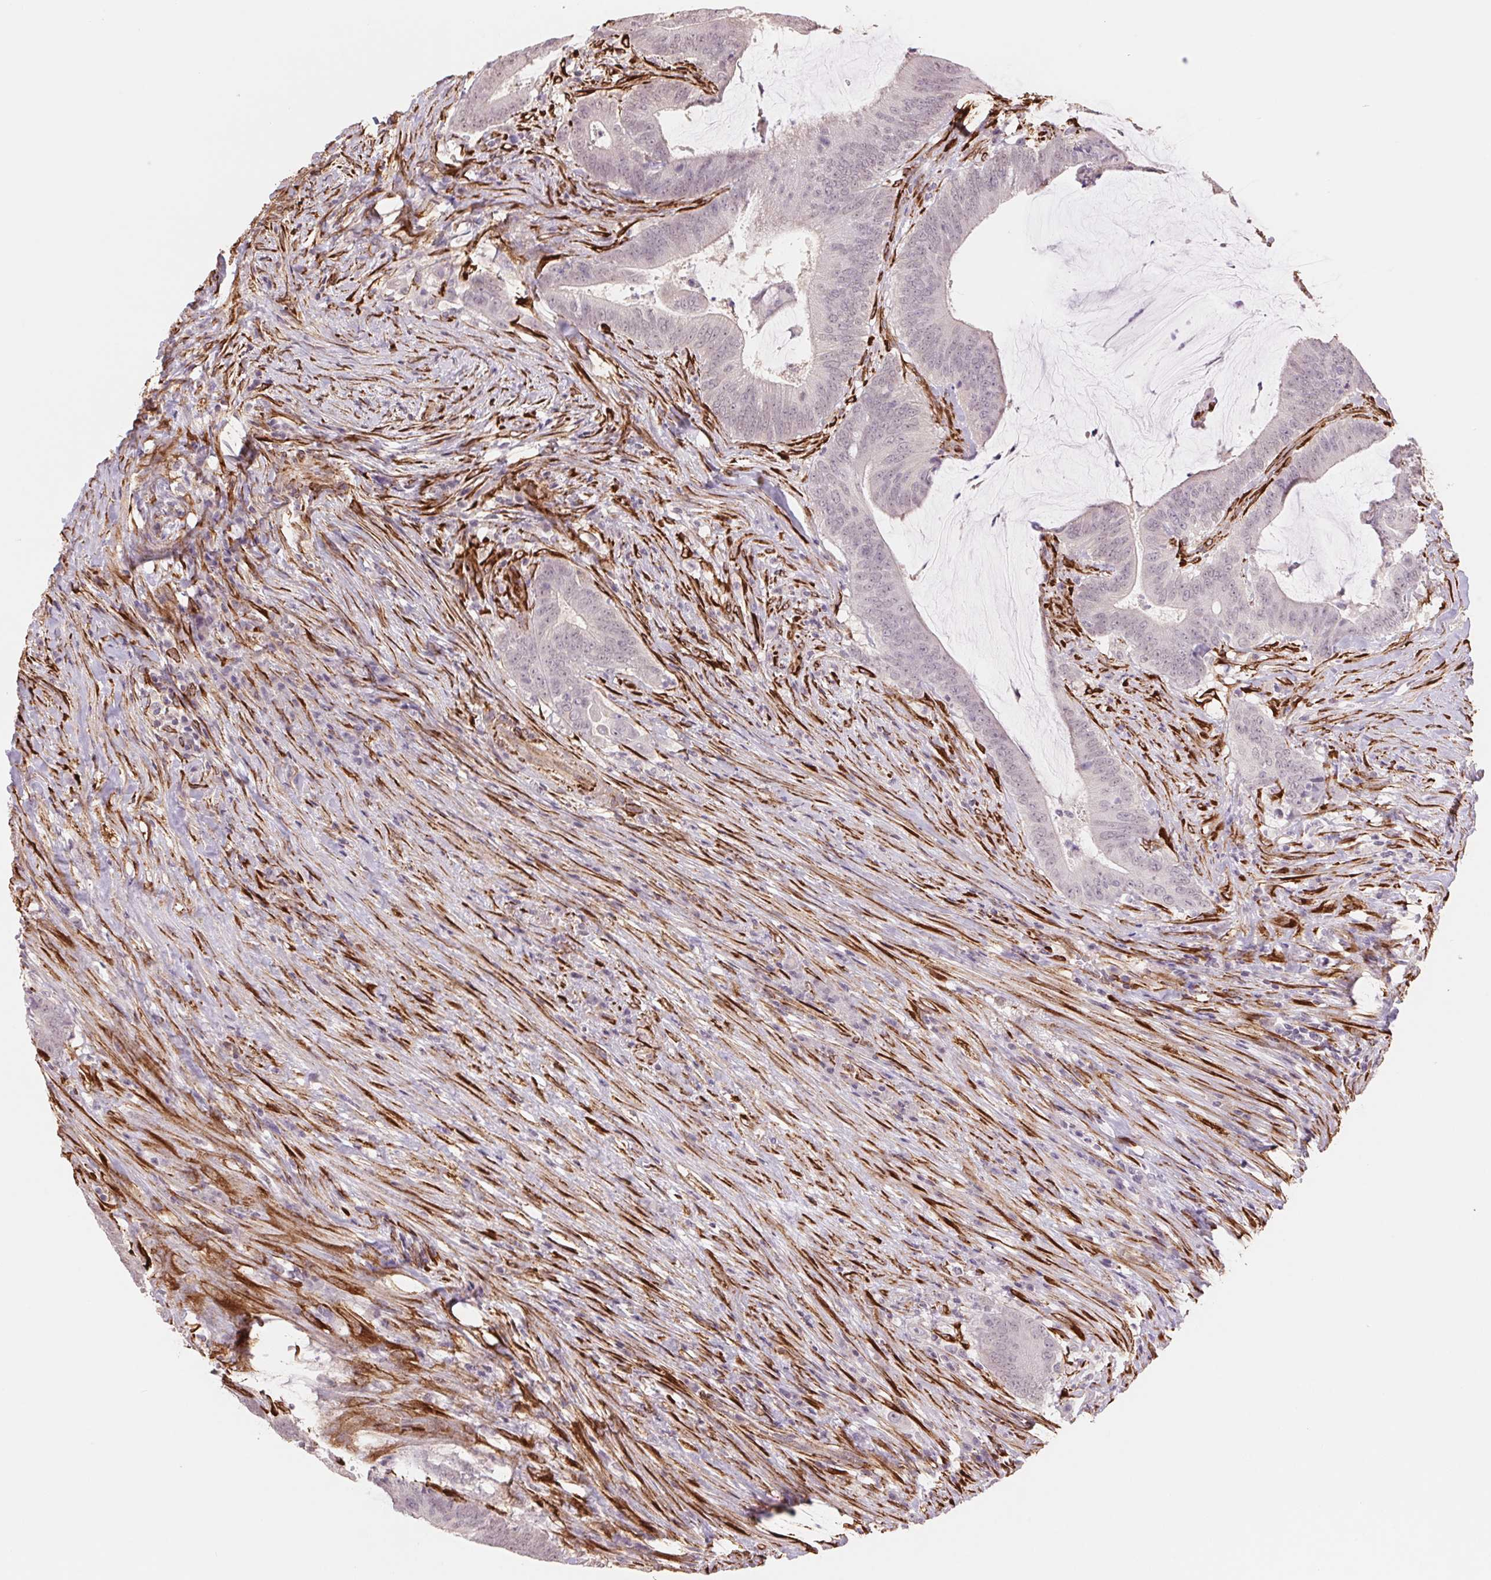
{"staining": {"intensity": "negative", "quantity": "none", "location": "none"}, "tissue": "colorectal cancer", "cell_type": "Tumor cells", "image_type": "cancer", "snomed": [{"axis": "morphology", "description": "Adenocarcinoma, NOS"}, {"axis": "topography", "description": "Colon"}], "caption": "A micrograph of colorectal adenocarcinoma stained for a protein exhibits no brown staining in tumor cells.", "gene": "FKBP10", "patient": {"sex": "female", "age": 43}}